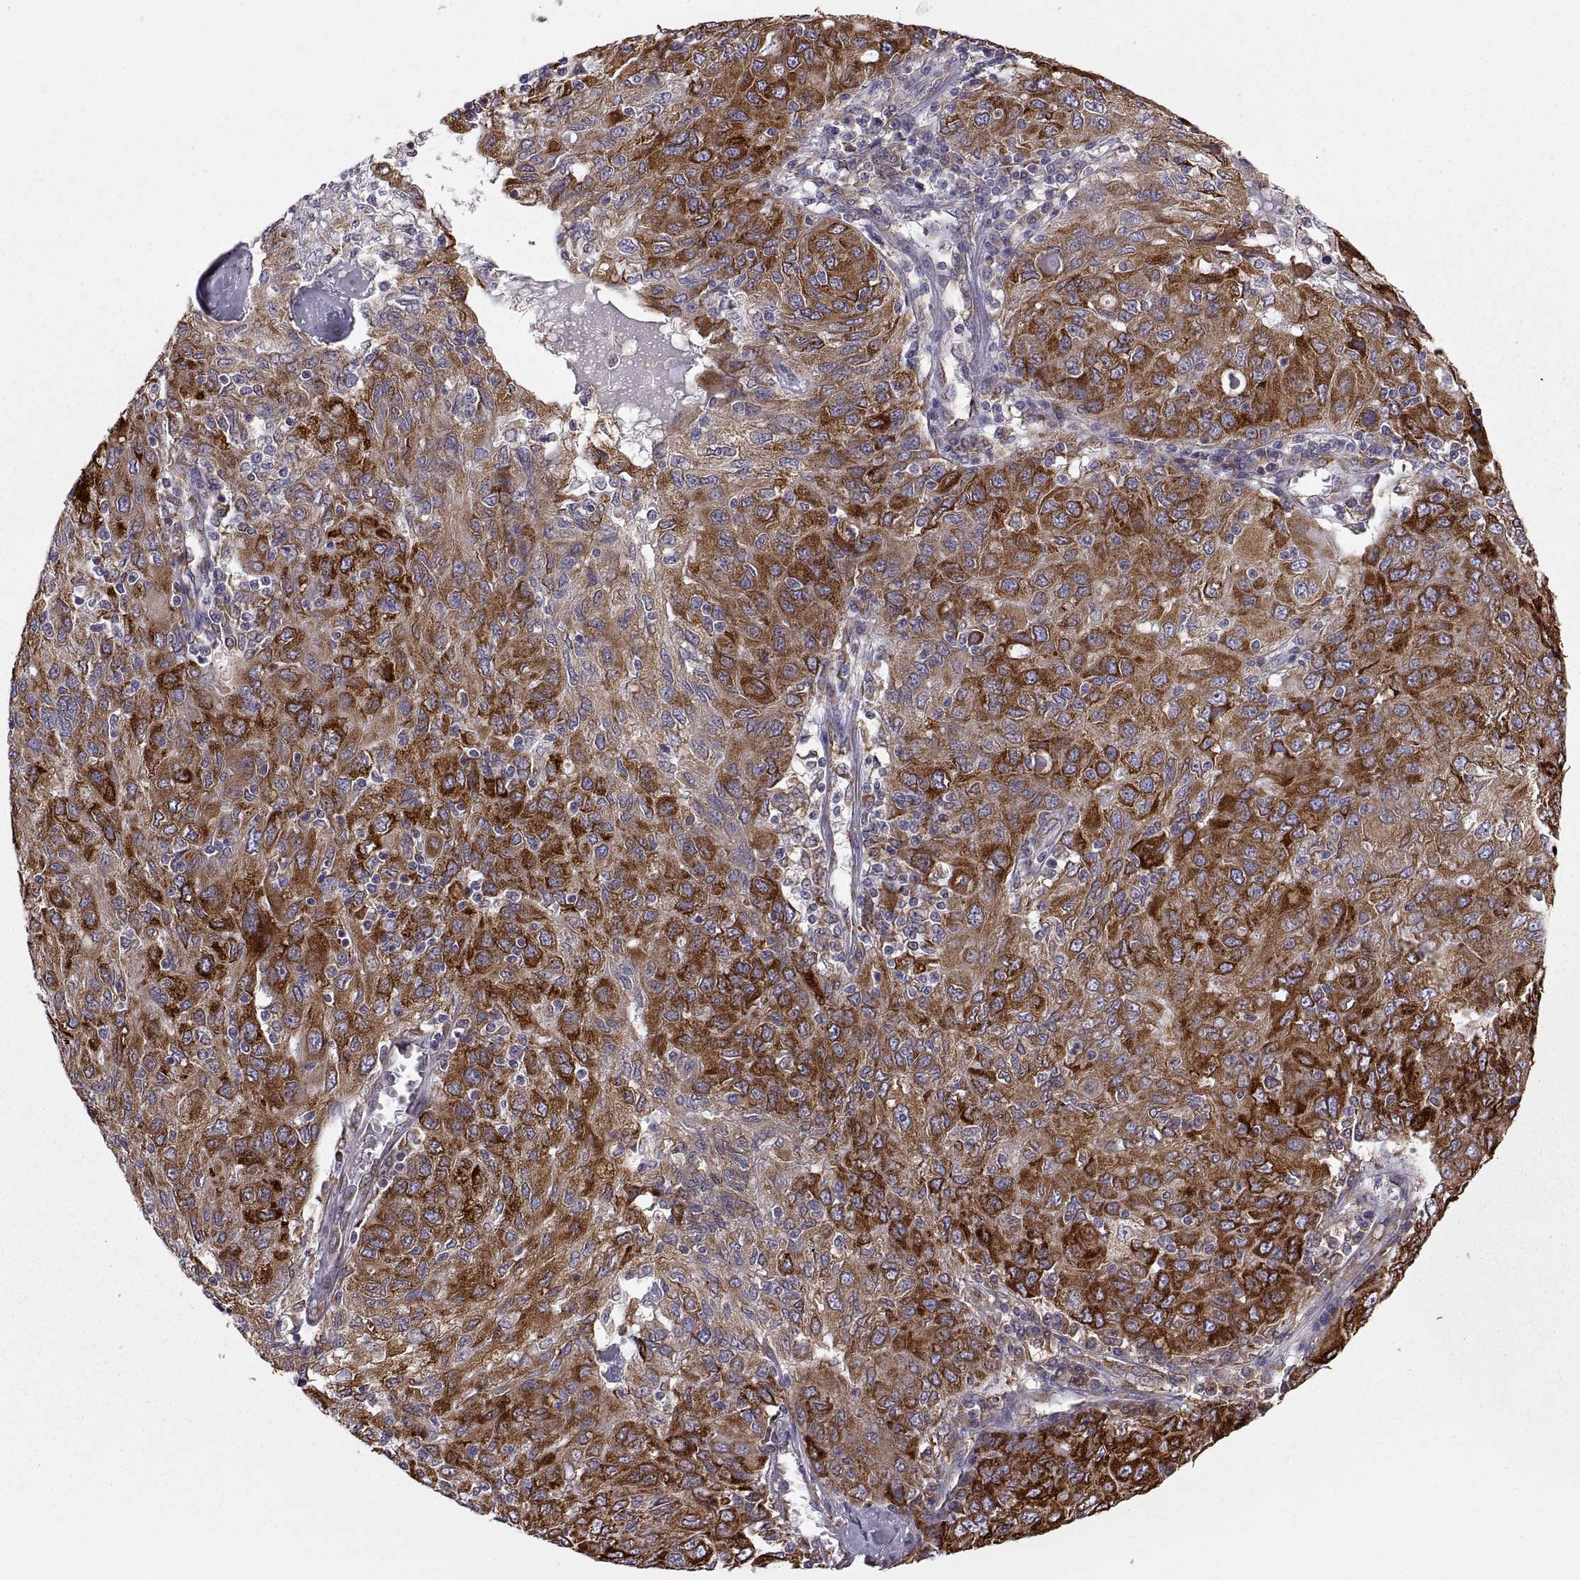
{"staining": {"intensity": "strong", "quantity": ">75%", "location": "cytoplasmic/membranous"}, "tissue": "ovarian cancer", "cell_type": "Tumor cells", "image_type": "cancer", "snomed": [{"axis": "morphology", "description": "Carcinoma, endometroid"}, {"axis": "topography", "description": "Ovary"}], "caption": "This micrograph exhibits immunohistochemistry (IHC) staining of human endometroid carcinoma (ovarian), with high strong cytoplasmic/membranous positivity in approximately >75% of tumor cells.", "gene": "PLEKHB2", "patient": {"sex": "female", "age": 50}}